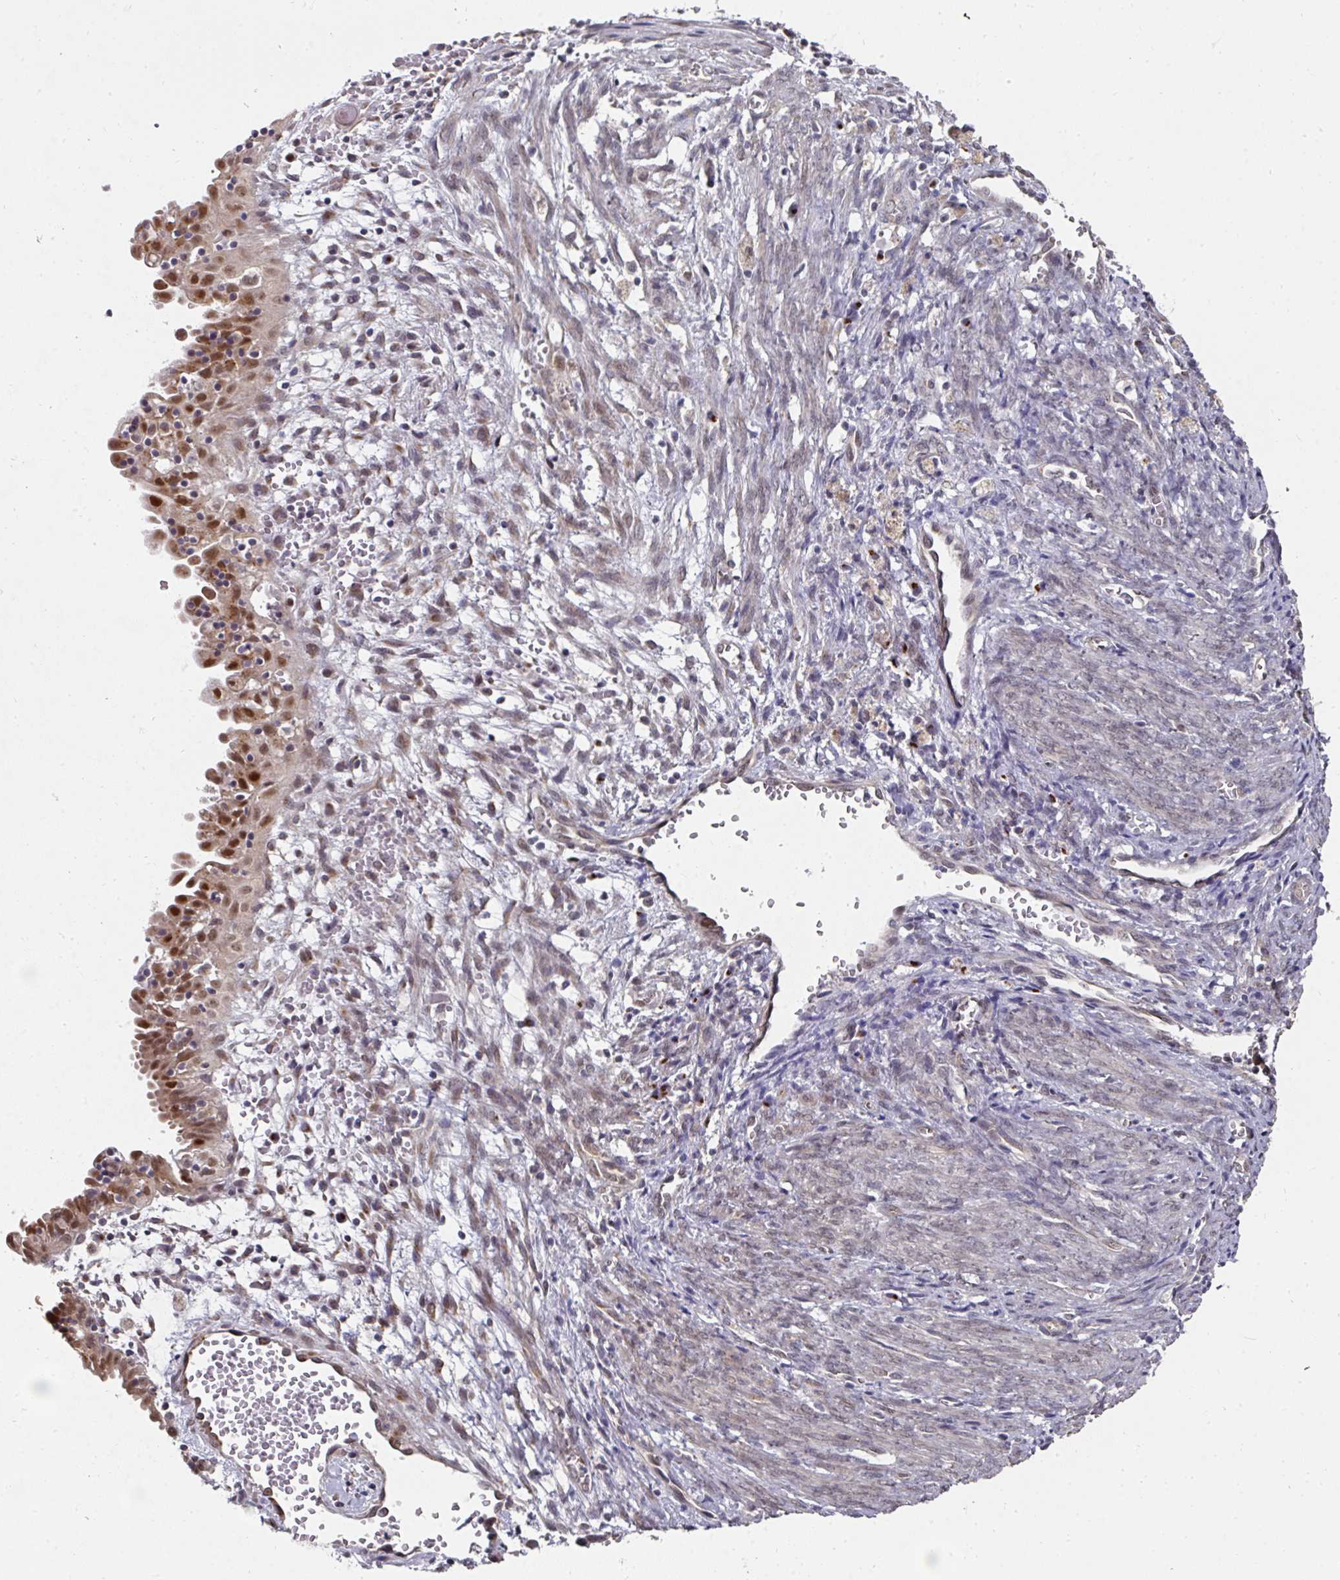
{"staining": {"intensity": "moderate", "quantity": "<25%", "location": "nuclear"}, "tissue": "endometrial cancer", "cell_type": "Tumor cells", "image_type": "cancer", "snomed": [{"axis": "morphology", "description": "Adenocarcinoma, NOS"}, {"axis": "topography", "description": "Endometrium"}], "caption": "Immunohistochemistry of human endometrial adenocarcinoma reveals low levels of moderate nuclear staining in approximately <25% of tumor cells.", "gene": "C18orf25", "patient": {"sex": "female", "age": 79}}